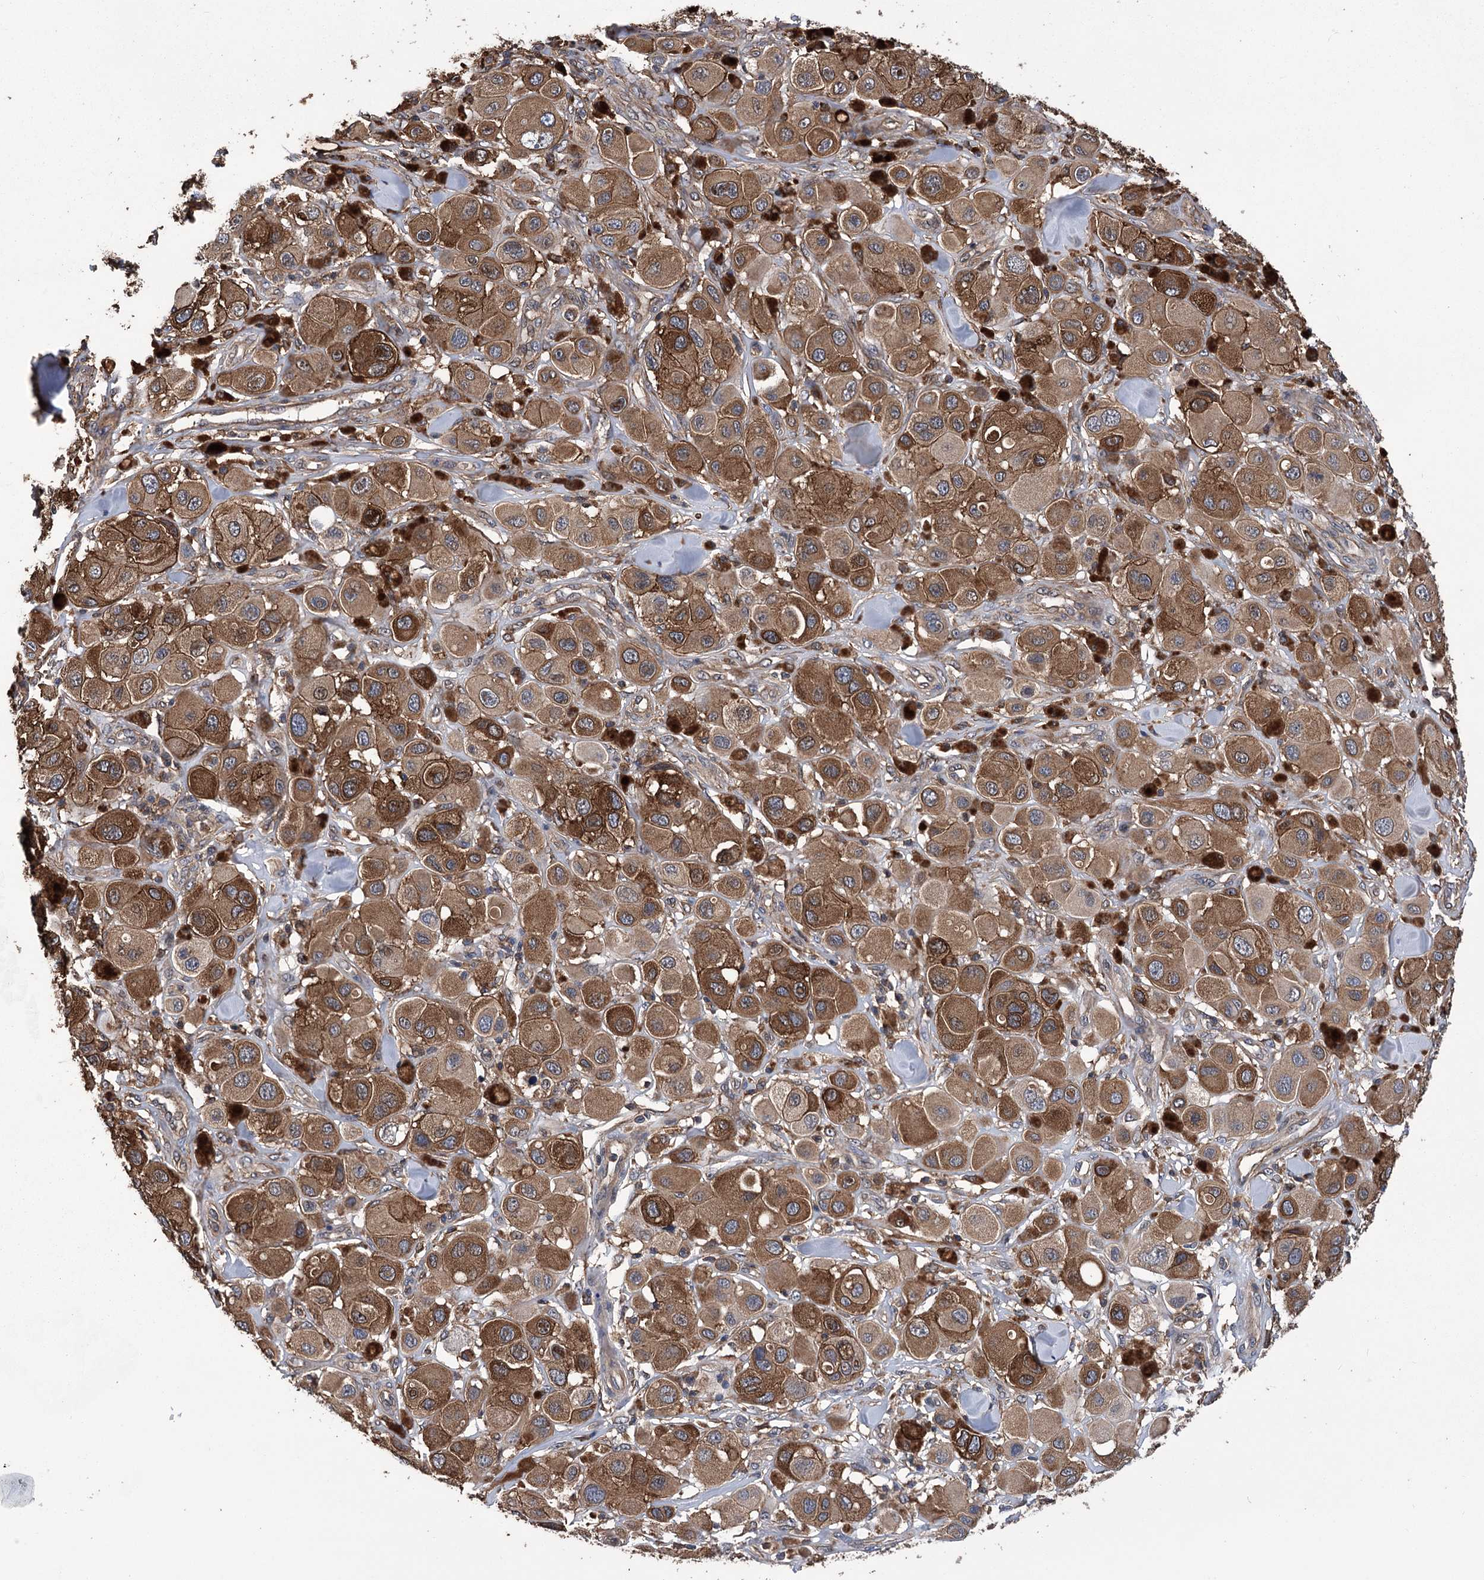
{"staining": {"intensity": "strong", "quantity": "25%-75%", "location": "cytoplasmic/membranous"}, "tissue": "melanoma", "cell_type": "Tumor cells", "image_type": "cancer", "snomed": [{"axis": "morphology", "description": "Malignant melanoma, Metastatic site"}, {"axis": "topography", "description": "Skin"}], "caption": "Melanoma was stained to show a protein in brown. There is high levels of strong cytoplasmic/membranous expression in approximately 25%-75% of tumor cells.", "gene": "DPP3", "patient": {"sex": "male", "age": 41}}